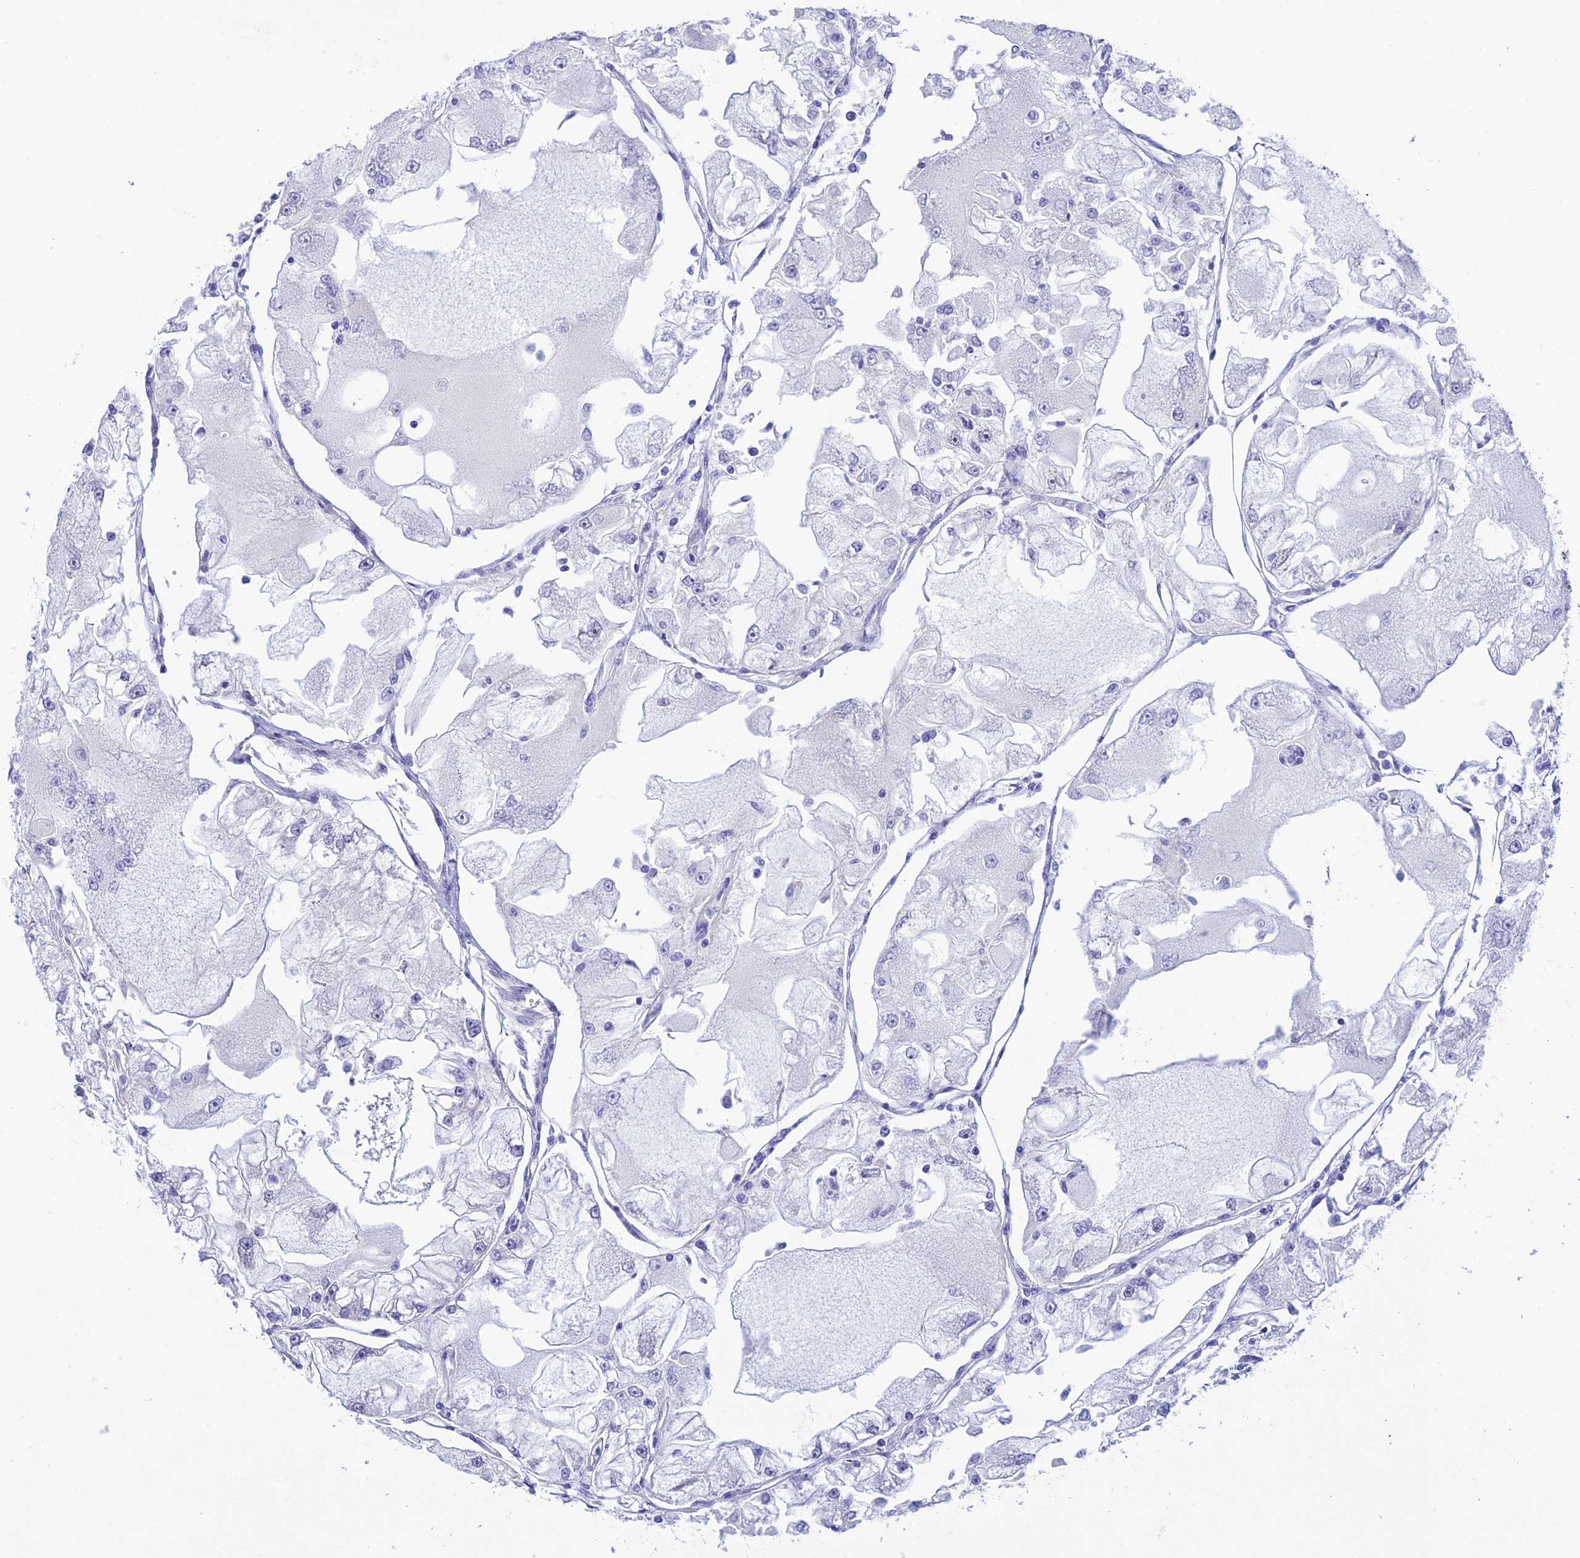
{"staining": {"intensity": "negative", "quantity": "none", "location": "none"}, "tissue": "renal cancer", "cell_type": "Tumor cells", "image_type": "cancer", "snomed": [{"axis": "morphology", "description": "Adenocarcinoma, NOS"}, {"axis": "topography", "description": "Kidney"}], "caption": "Protein analysis of renal cancer (adenocarcinoma) demonstrates no significant expression in tumor cells.", "gene": "MACIR", "patient": {"sex": "female", "age": 72}}